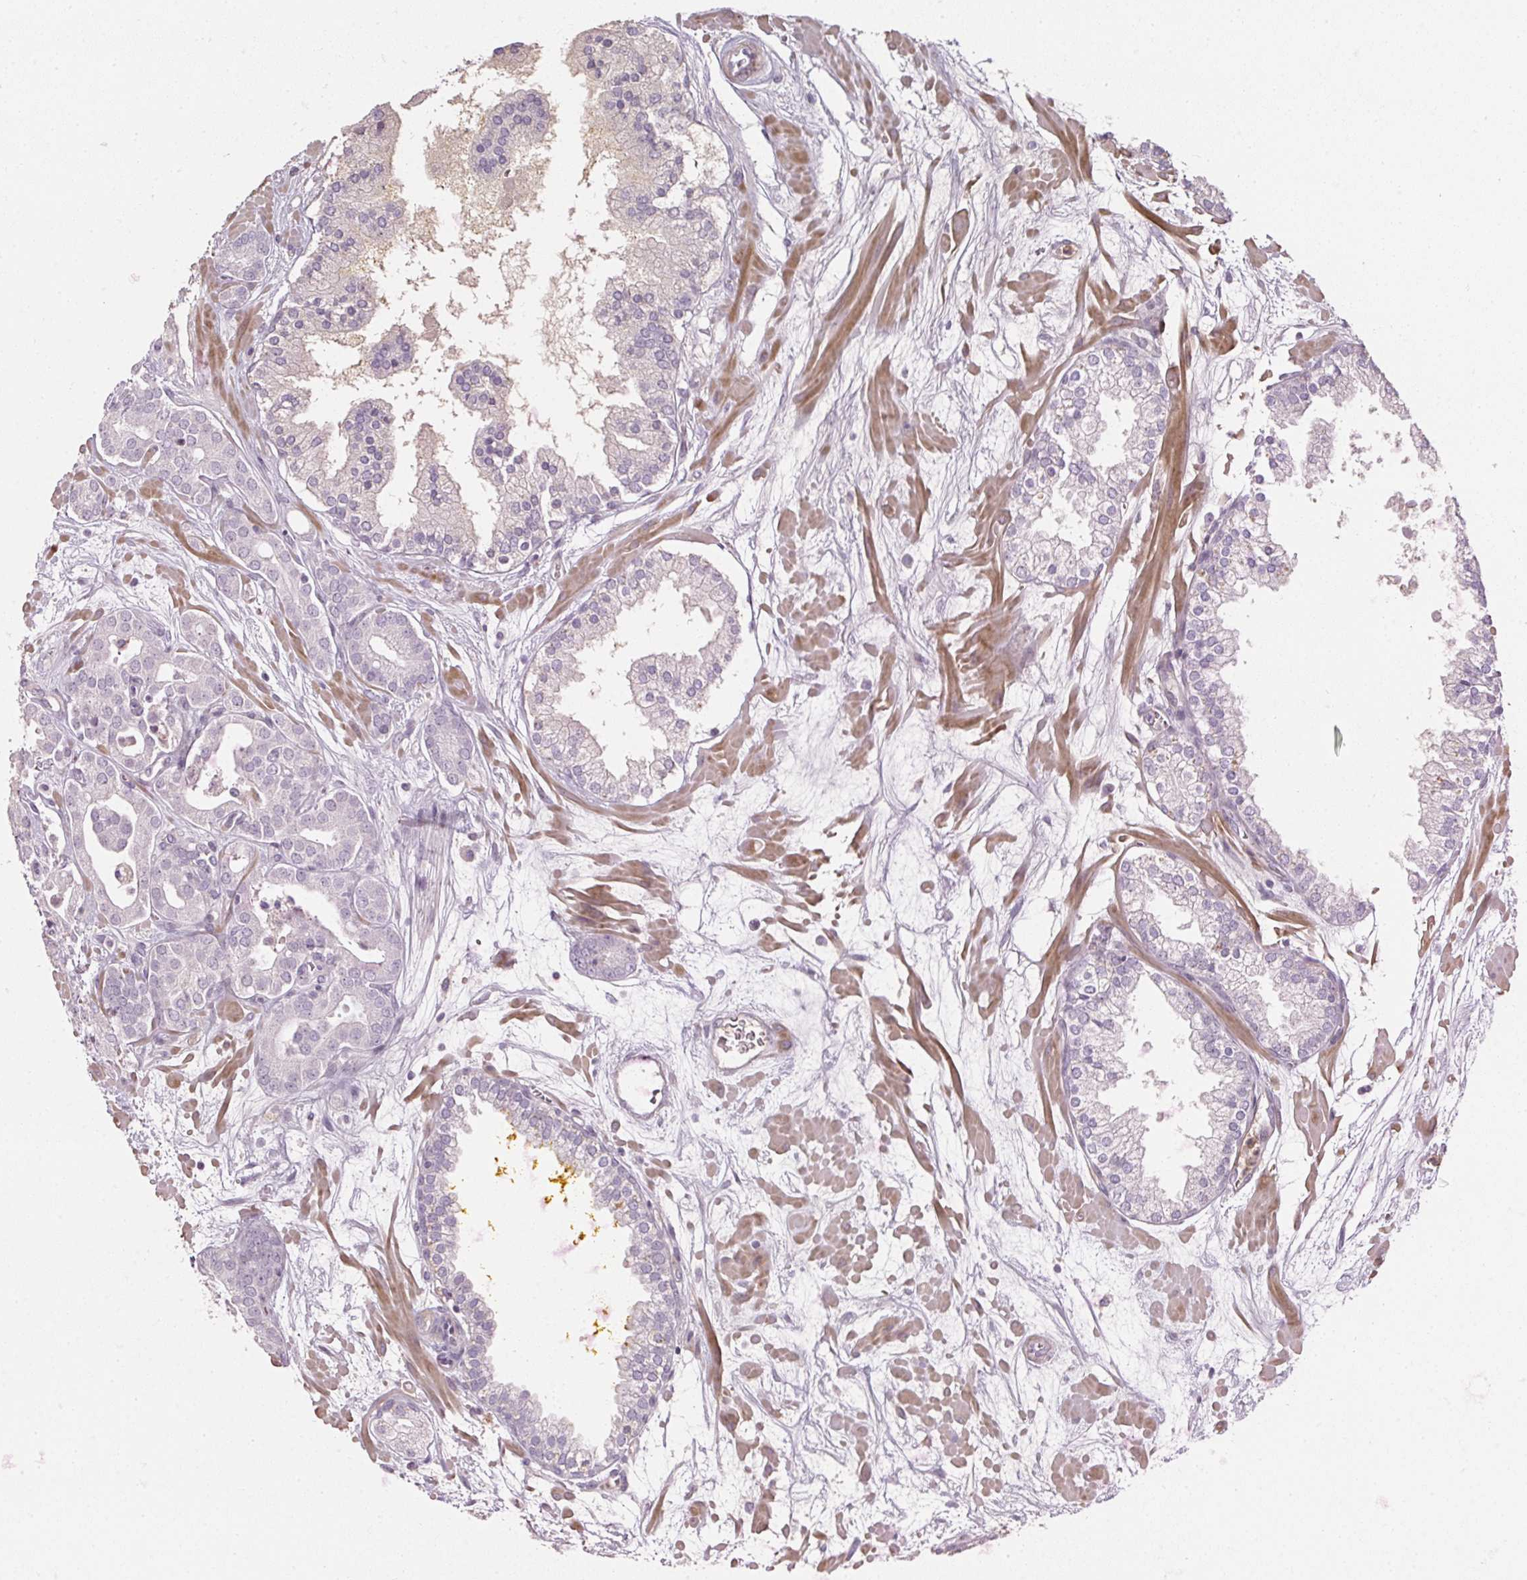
{"staining": {"intensity": "negative", "quantity": "none", "location": "none"}, "tissue": "prostate cancer", "cell_type": "Tumor cells", "image_type": "cancer", "snomed": [{"axis": "morphology", "description": "Adenocarcinoma, High grade"}, {"axis": "topography", "description": "Prostate"}], "caption": "Tumor cells show no significant protein positivity in prostate cancer (adenocarcinoma (high-grade)).", "gene": "A1CF", "patient": {"sex": "male", "age": 66}}